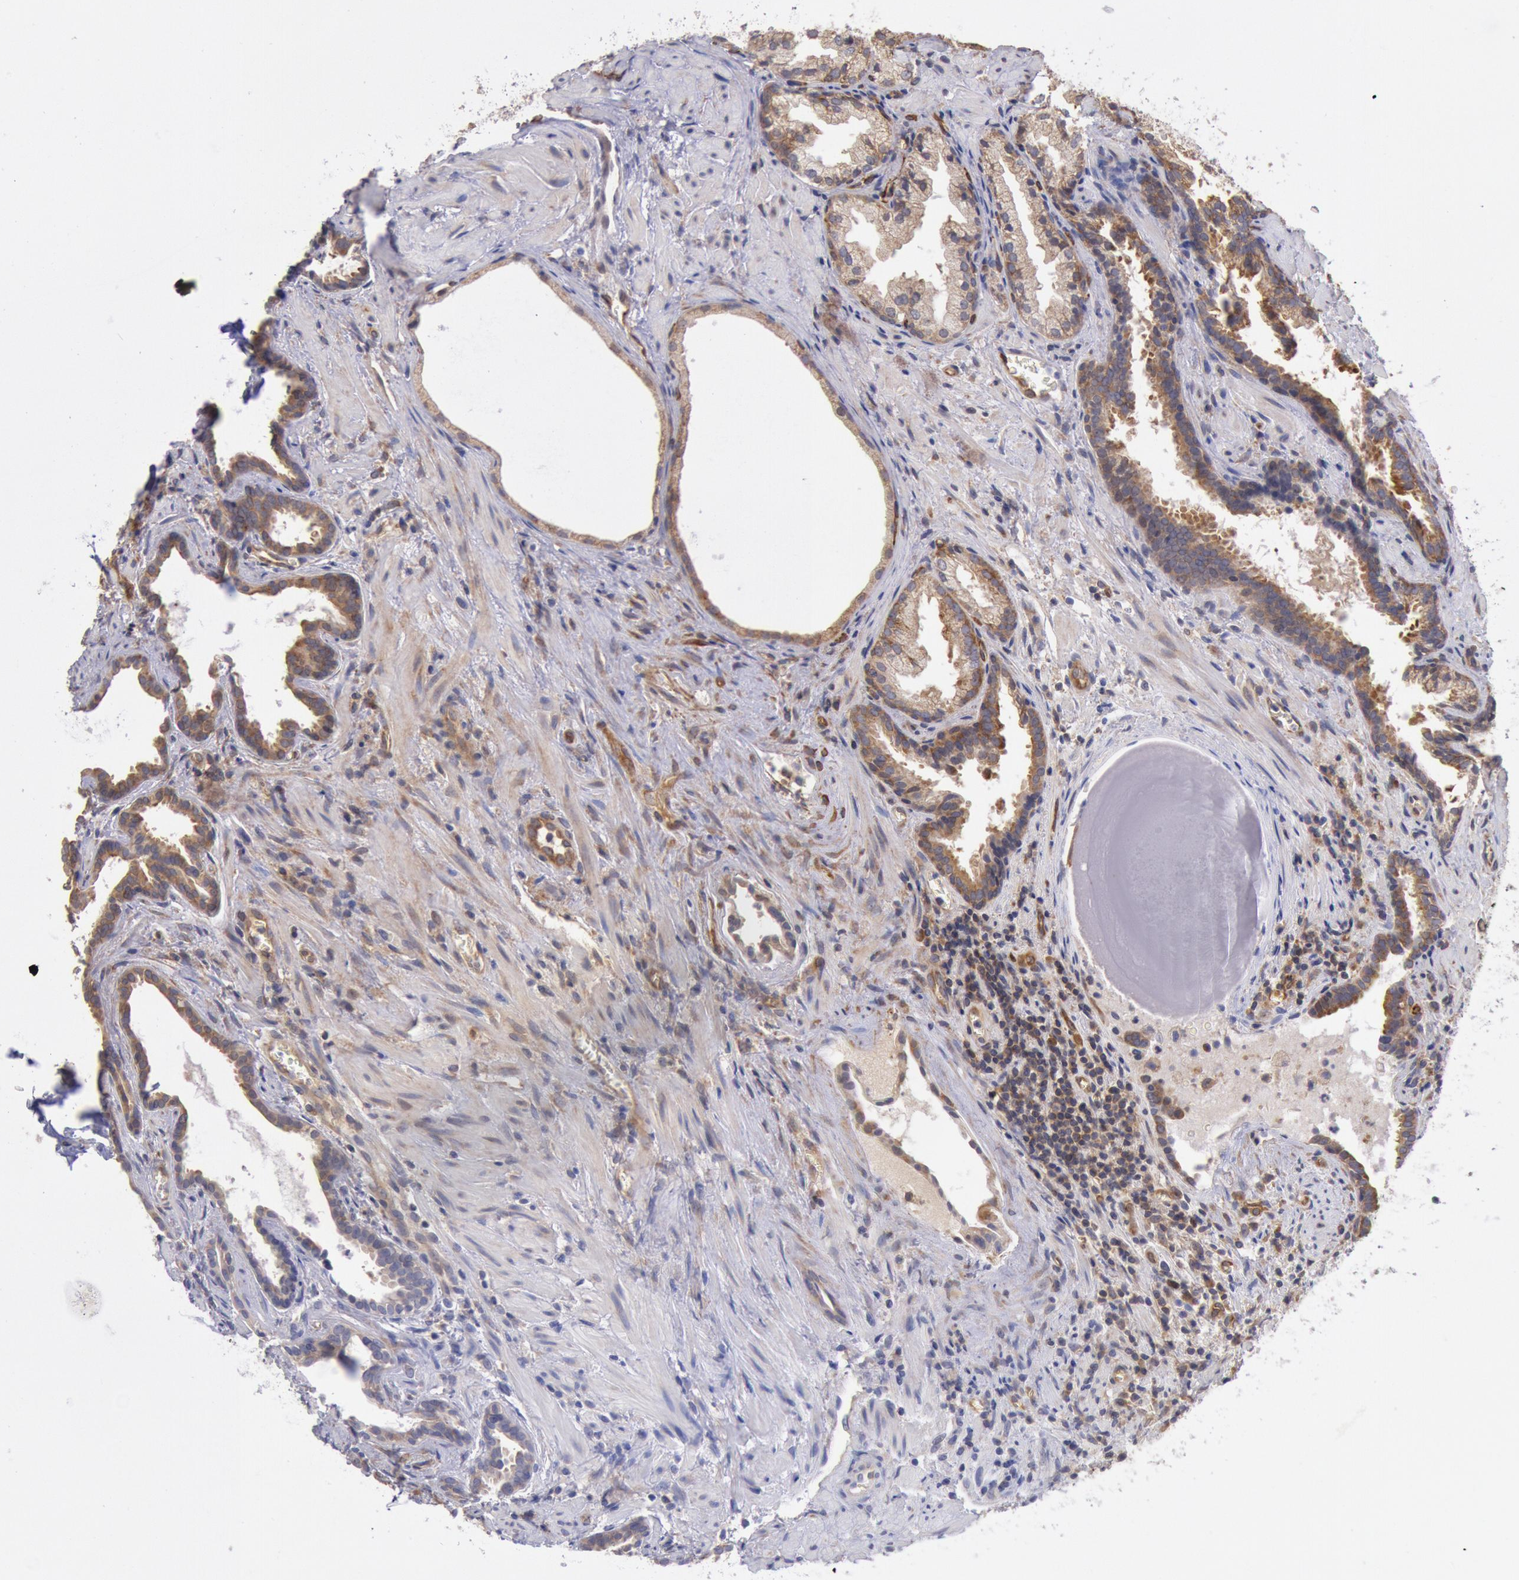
{"staining": {"intensity": "weak", "quantity": ">75%", "location": "cytoplasmic/membranous"}, "tissue": "prostate cancer", "cell_type": "Tumor cells", "image_type": "cancer", "snomed": [{"axis": "morphology", "description": "Adenocarcinoma, Medium grade"}, {"axis": "topography", "description": "Prostate"}], "caption": "A photomicrograph showing weak cytoplasmic/membranous expression in approximately >75% of tumor cells in medium-grade adenocarcinoma (prostate), as visualized by brown immunohistochemical staining.", "gene": "DRG1", "patient": {"sex": "male", "age": 64}}